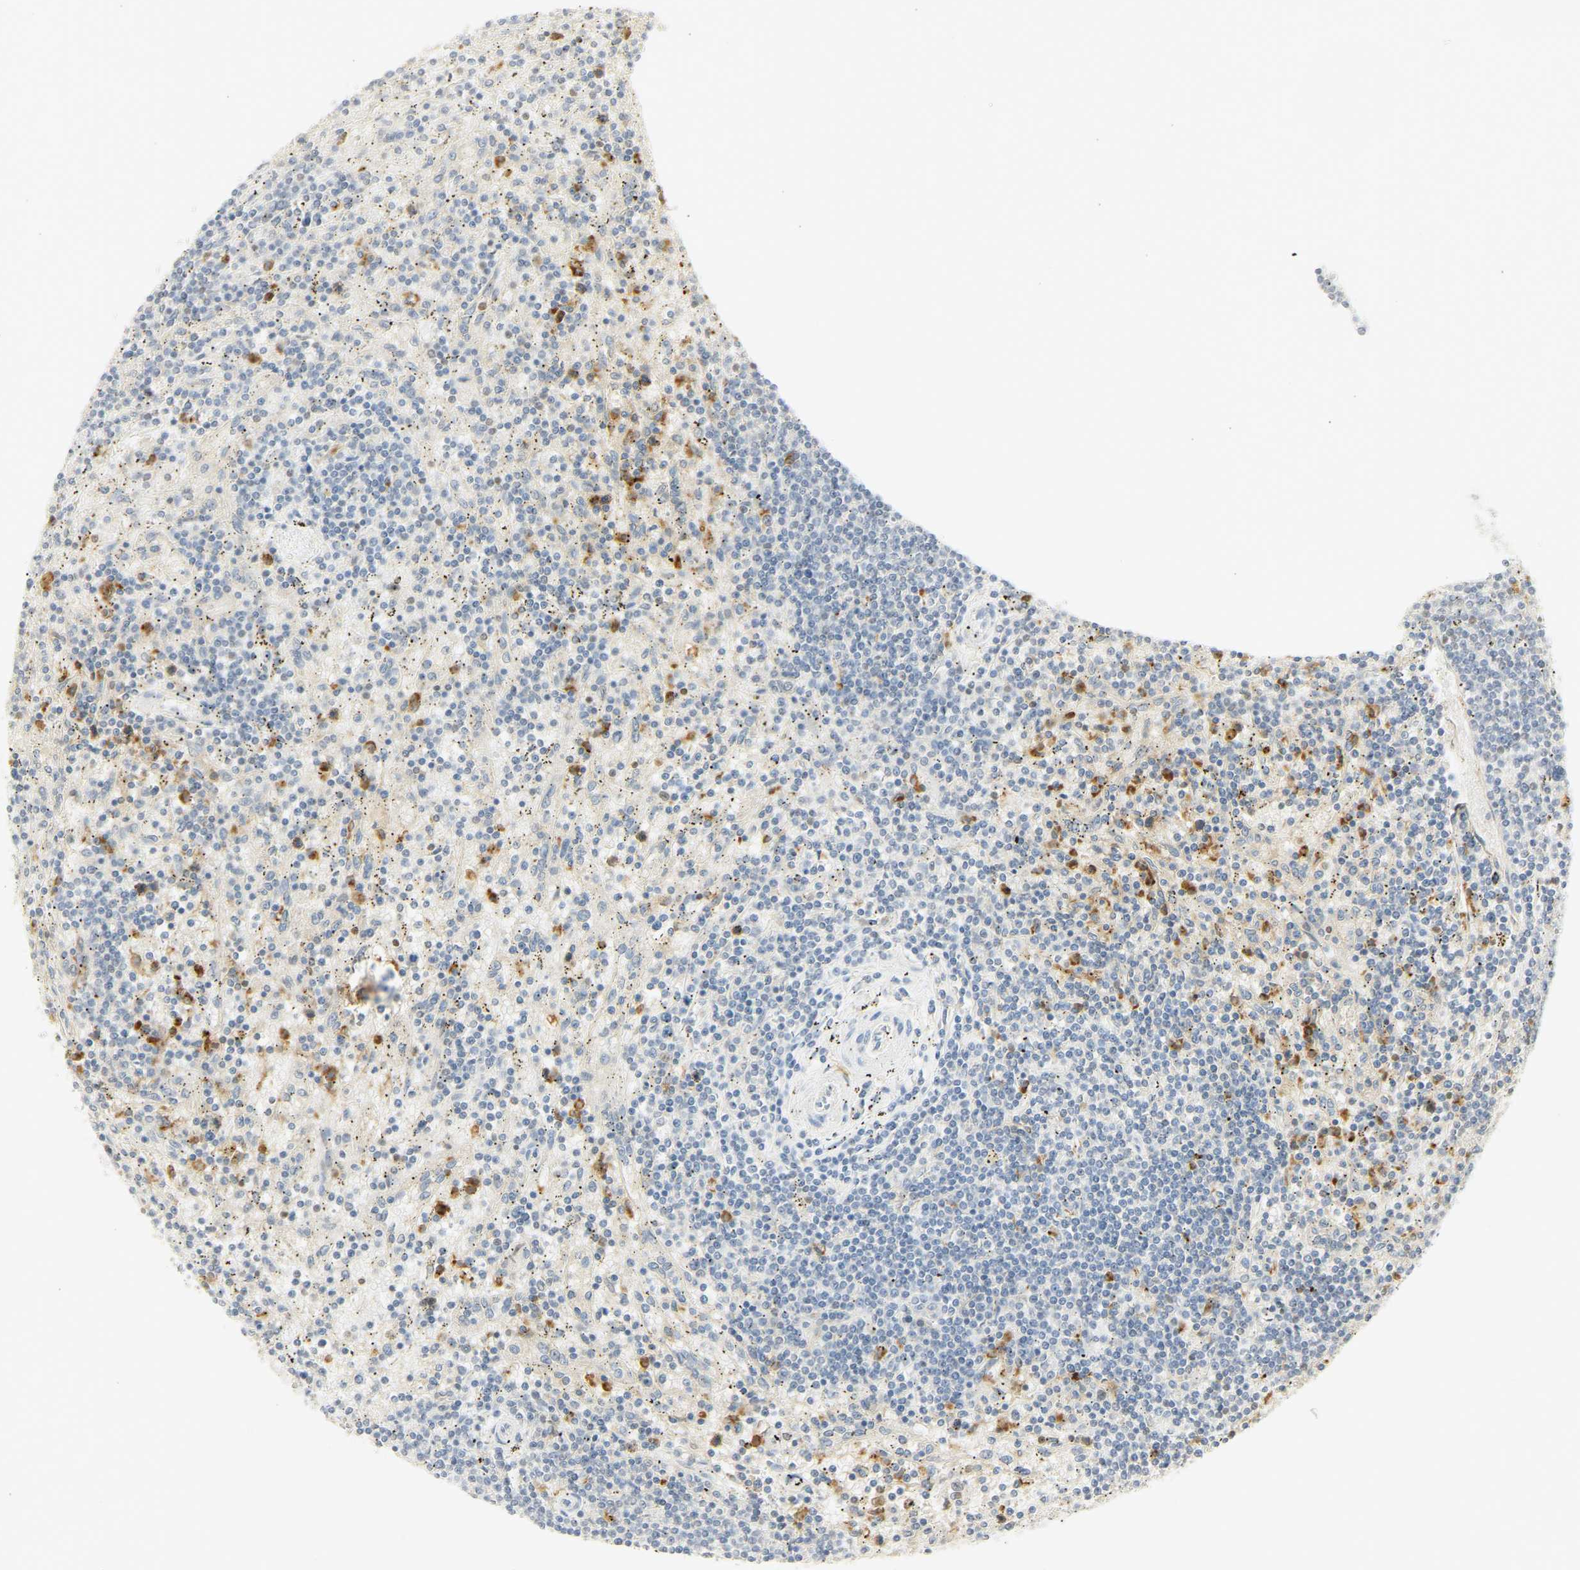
{"staining": {"intensity": "strong", "quantity": "<25%", "location": "cytoplasmic/membranous"}, "tissue": "lymphoma", "cell_type": "Tumor cells", "image_type": "cancer", "snomed": [{"axis": "morphology", "description": "Malignant lymphoma, non-Hodgkin's type, Low grade"}, {"axis": "topography", "description": "Spleen"}], "caption": "A high-resolution photomicrograph shows immunohistochemistry (IHC) staining of lymphoma, which exhibits strong cytoplasmic/membranous staining in about <25% of tumor cells.", "gene": "CEACAM5", "patient": {"sex": "male", "age": 76}}